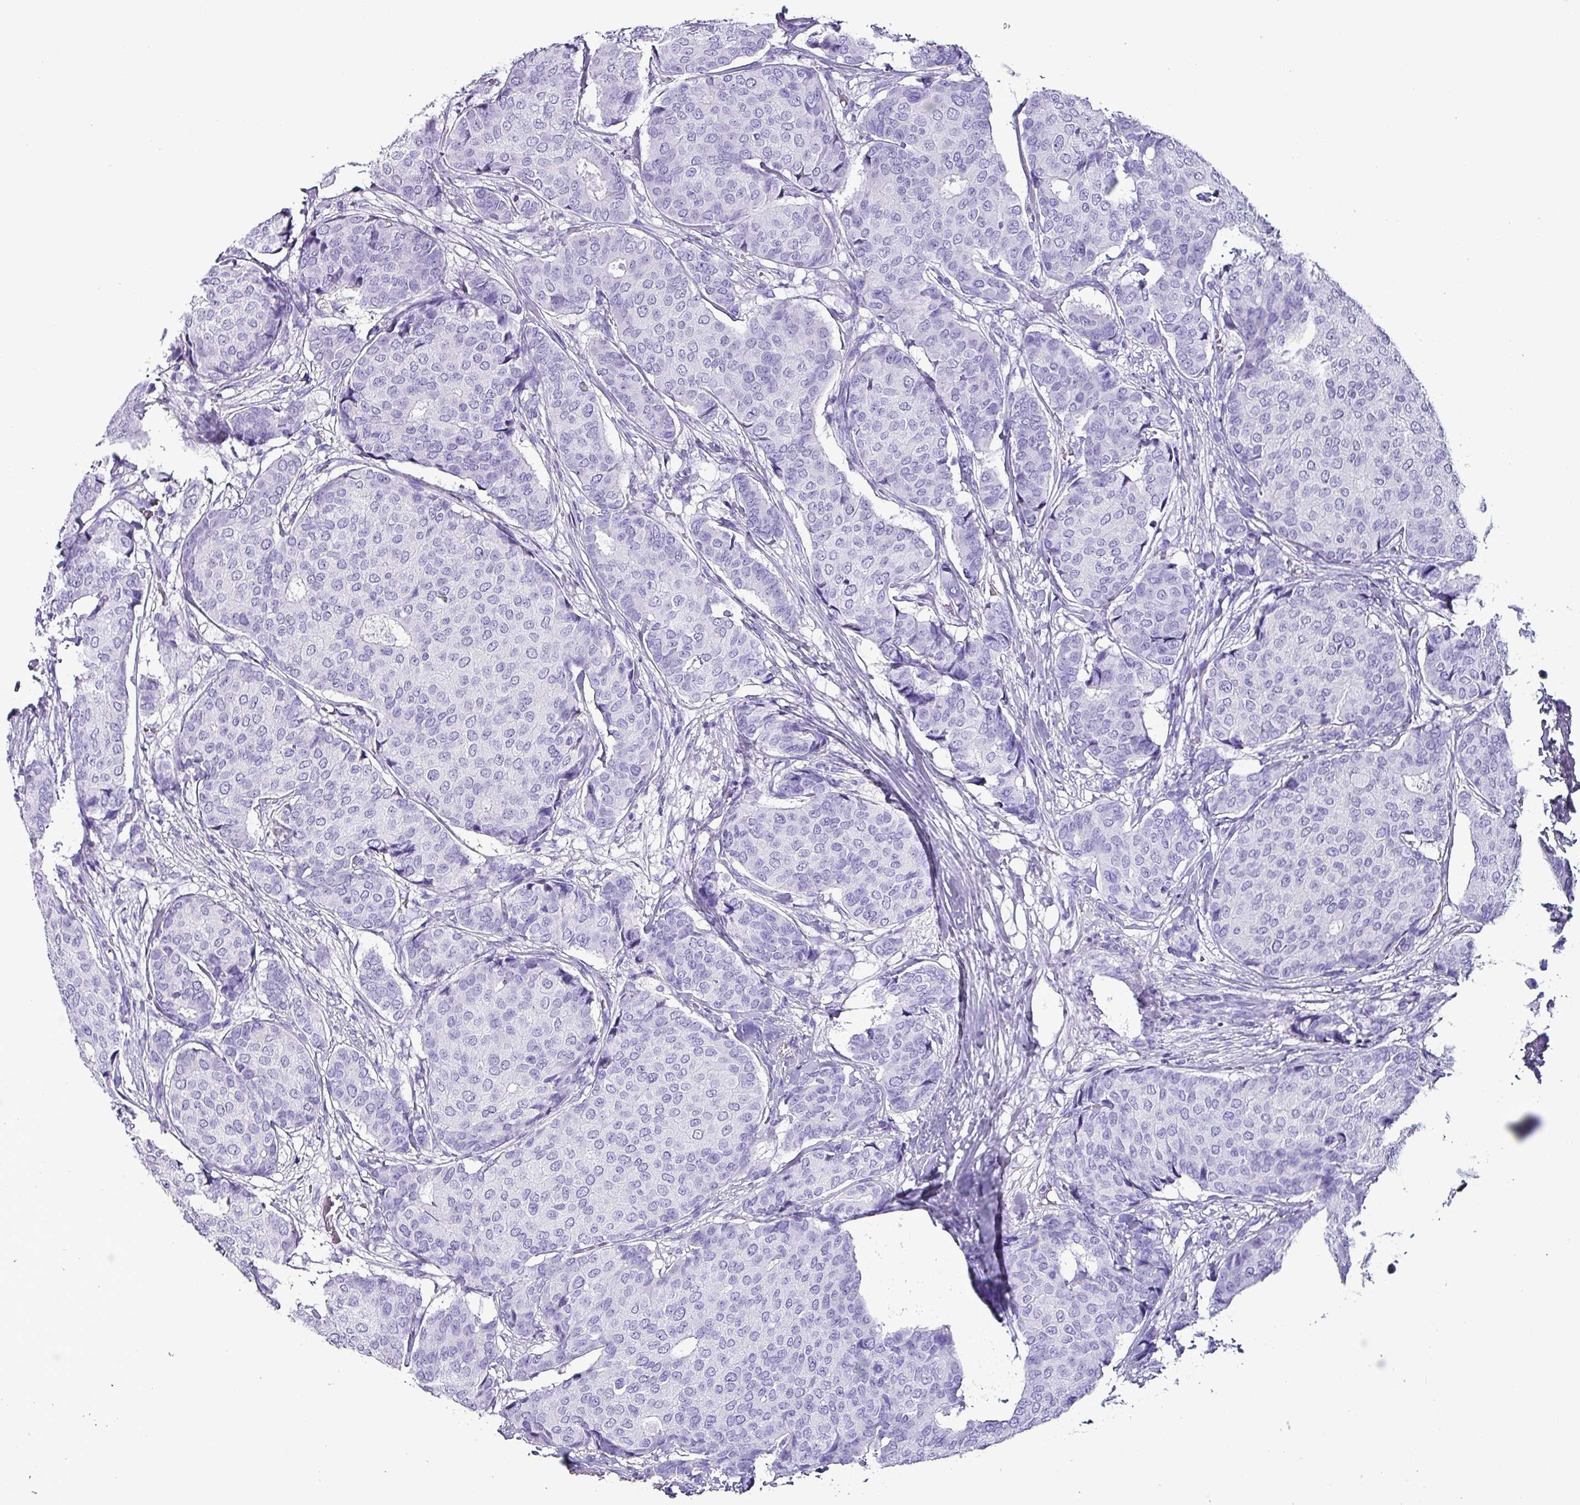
{"staining": {"intensity": "negative", "quantity": "none", "location": "none"}, "tissue": "breast cancer", "cell_type": "Tumor cells", "image_type": "cancer", "snomed": [{"axis": "morphology", "description": "Duct carcinoma"}, {"axis": "topography", "description": "Breast"}], "caption": "Tumor cells are negative for brown protein staining in infiltrating ductal carcinoma (breast).", "gene": "KRT6C", "patient": {"sex": "female", "age": 75}}